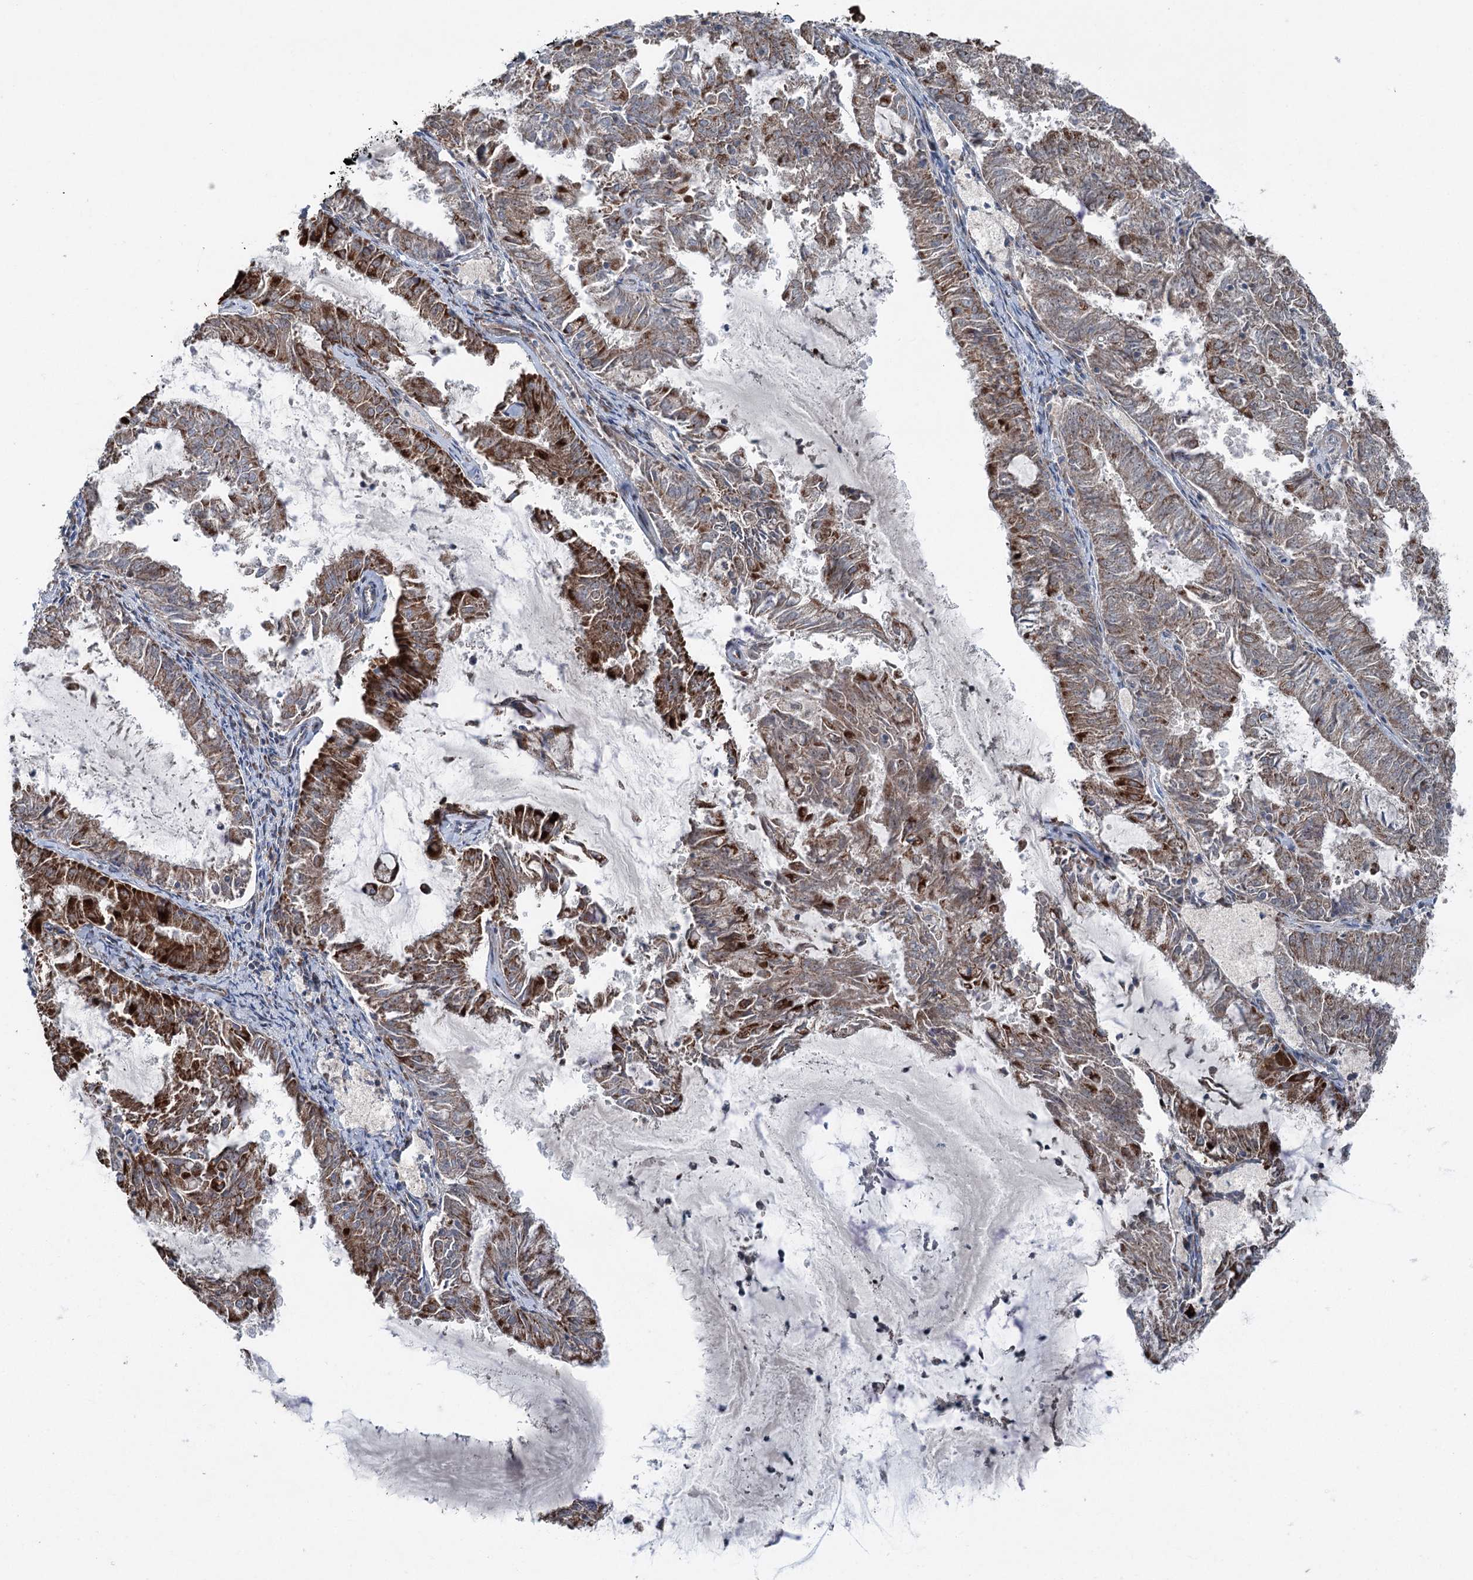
{"staining": {"intensity": "moderate", "quantity": ">75%", "location": "cytoplasmic/membranous"}, "tissue": "endometrial cancer", "cell_type": "Tumor cells", "image_type": "cancer", "snomed": [{"axis": "morphology", "description": "Adenocarcinoma, NOS"}, {"axis": "topography", "description": "Endometrium"}], "caption": "This micrograph exhibits adenocarcinoma (endometrial) stained with immunohistochemistry (IHC) to label a protein in brown. The cytoplasmic/membranous of tumor cells show moderate positivity for the protein. Nuclei are counter-stained blue.", "gene": "UCN3", "patient": {"sex": "female", "age": 57}}